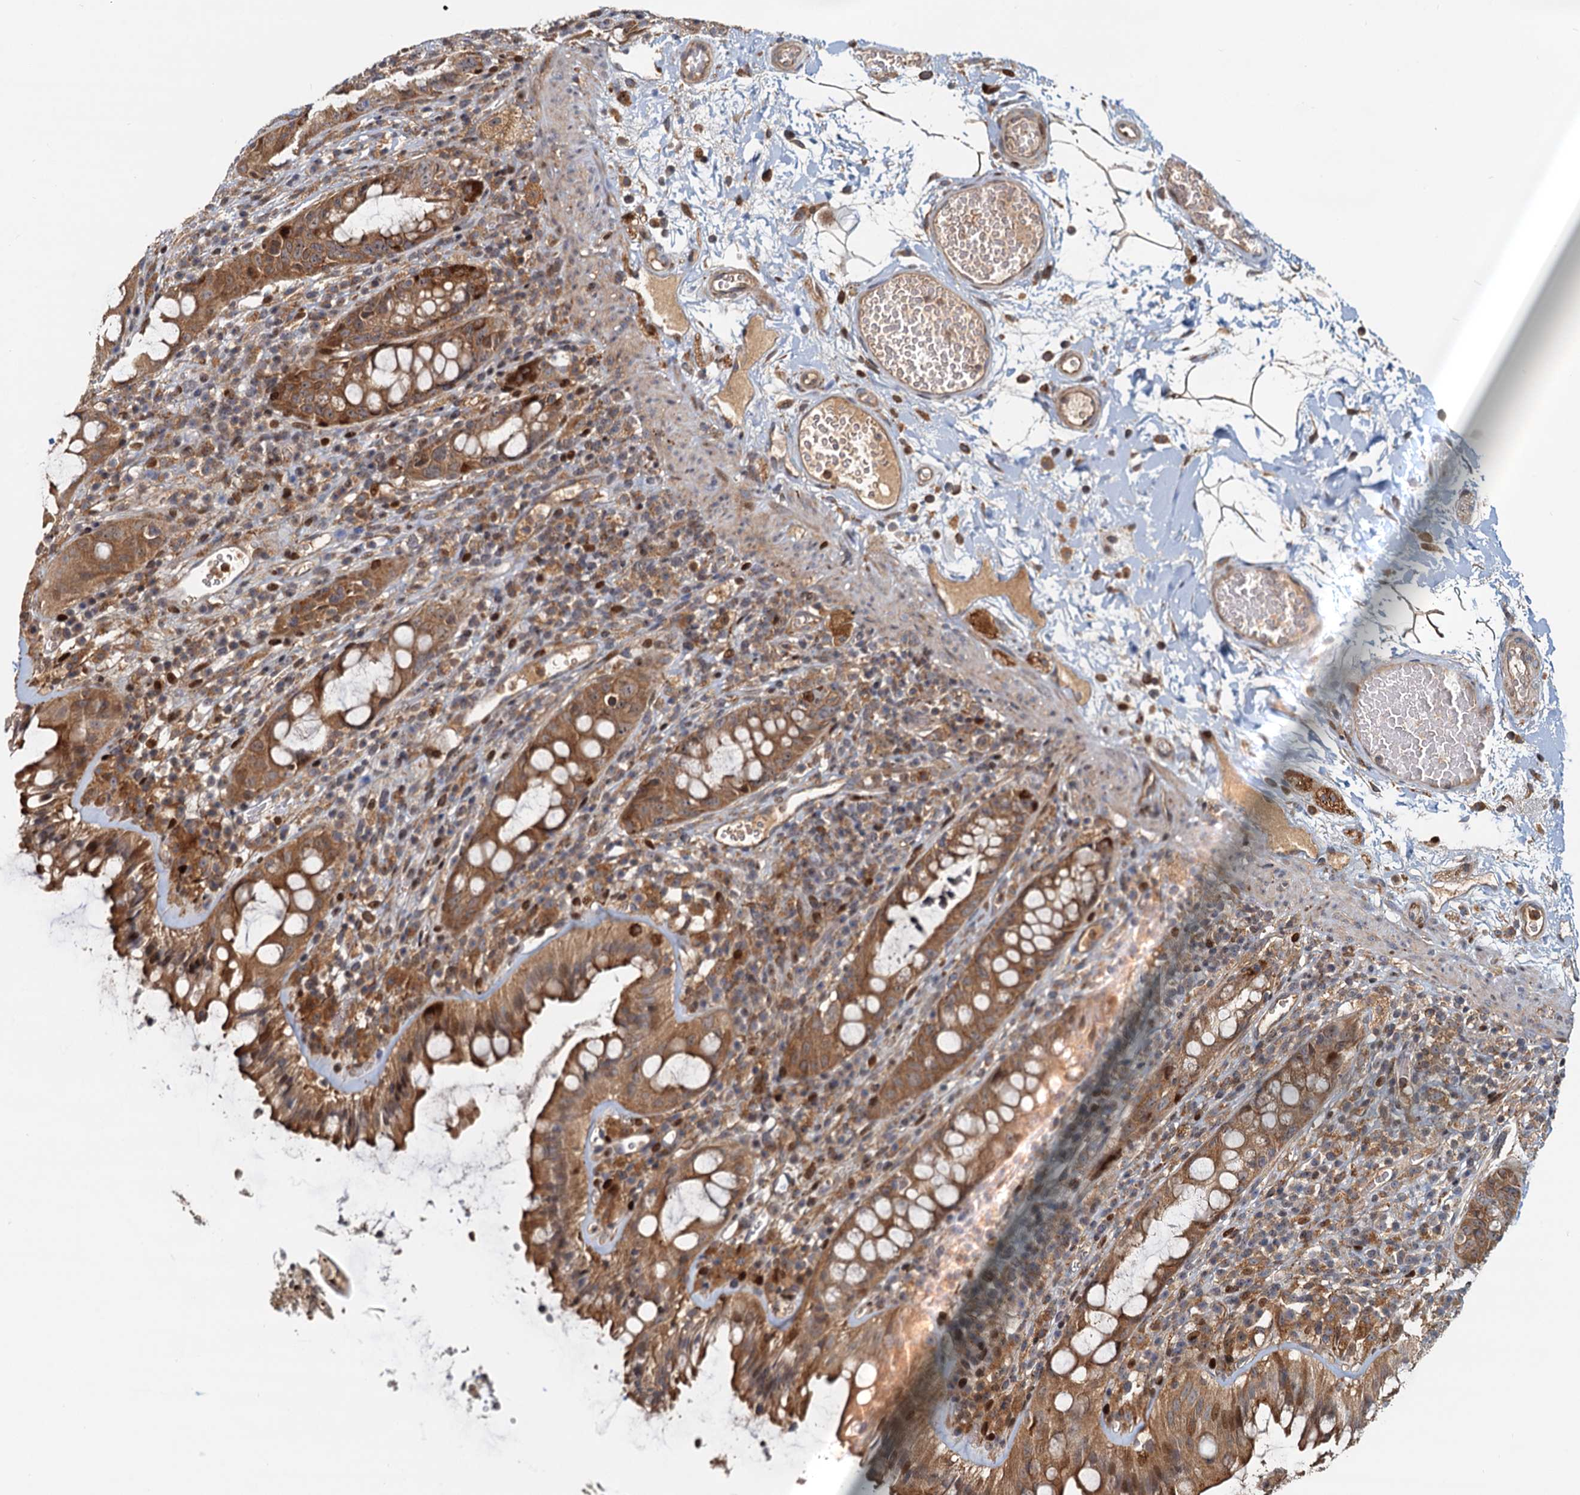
{"staining": {"intensity": "moderate", "quantity": ">75%", "location": "cytoplasmic/membranous"}, "tissue": "rectum", "cell_type": "Glandular cells", "image_type": "normal", "snomed": [{"axis": "morphology", "description": "Normal tissue, NOS"}, {"axis": "topography", "description": "Rectum"}], "caption": "This photomicrograph reveals unremarkable rectum stained with immunohistochemistry to label a protein in brown. The cytoplasmic/membranous of glandular cells show moderate positivity for the protein. Nuclei are counter-stained blue.", "gene": "TOLLIP", "patient": {"sex": "female", "age": 57}}